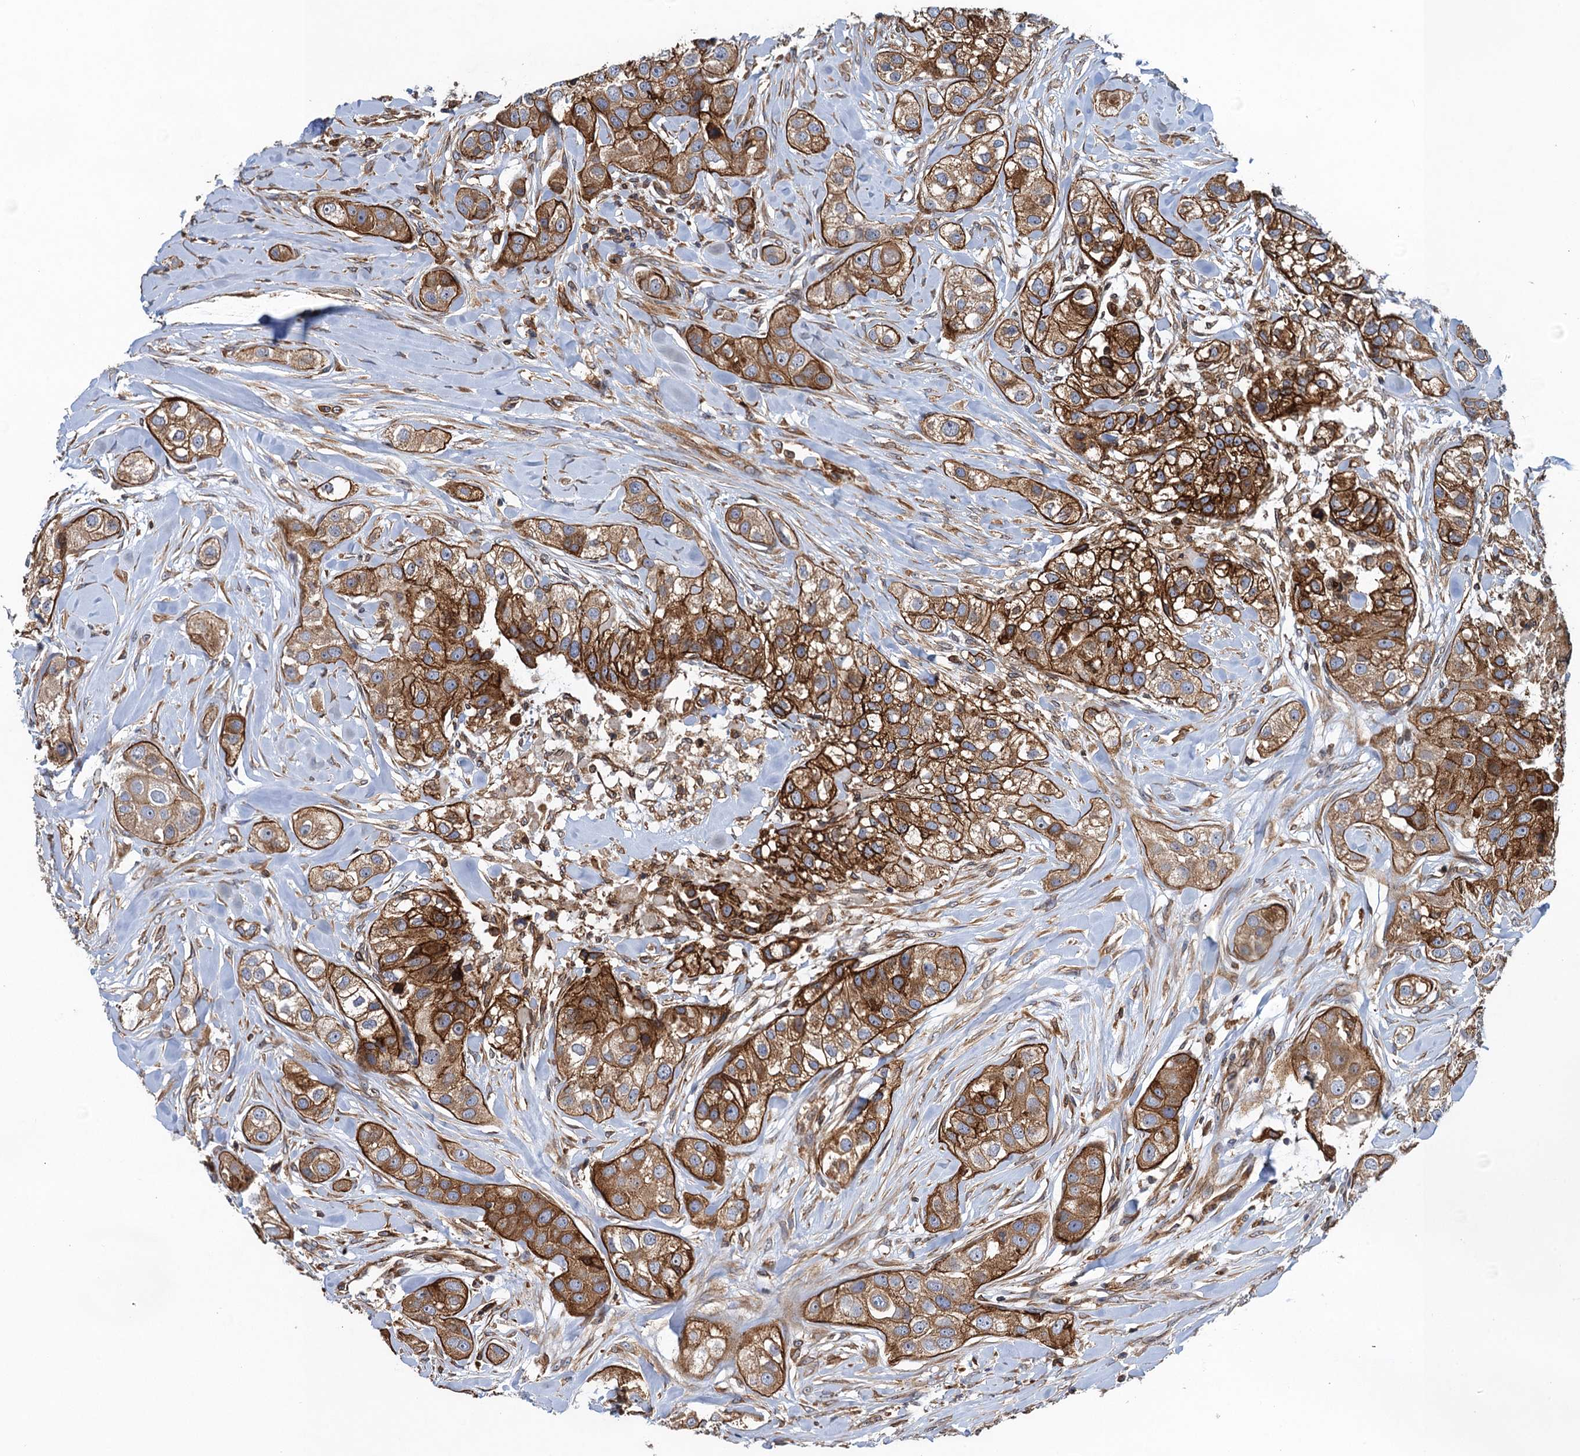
{"staining": {"intensity": "strong", "quantity": ">75%", "location": "cytoplasmic/membranous"}, "tissue": "head and neck cancer", "cell_type": "Tumor cells", "image_type": "cancer", "snomed": [{"axis": "morphology", "description": "Normal tissue, NOS"}, {"axis": "morphology", "description": "Squamous cell carcinoma, NOS"}, {"axis": "topography", "description": "Skeletal muscle"}, {"axis": "topography", "description": "Head-Neck"}], "caption": "Immunohistochemistry (IHC) of human head and neck cancer (squamous cell carcinoma) reveals high levels of strong cytoplasmic/membranous expression in approximately >75% of tumor cells. (DAB (3,3'-diaminobenzidine) IHC with brightfield microscopy, high magnification).", "gene": "ARMC5", "patient": {"sex": "male", "age": 51}}